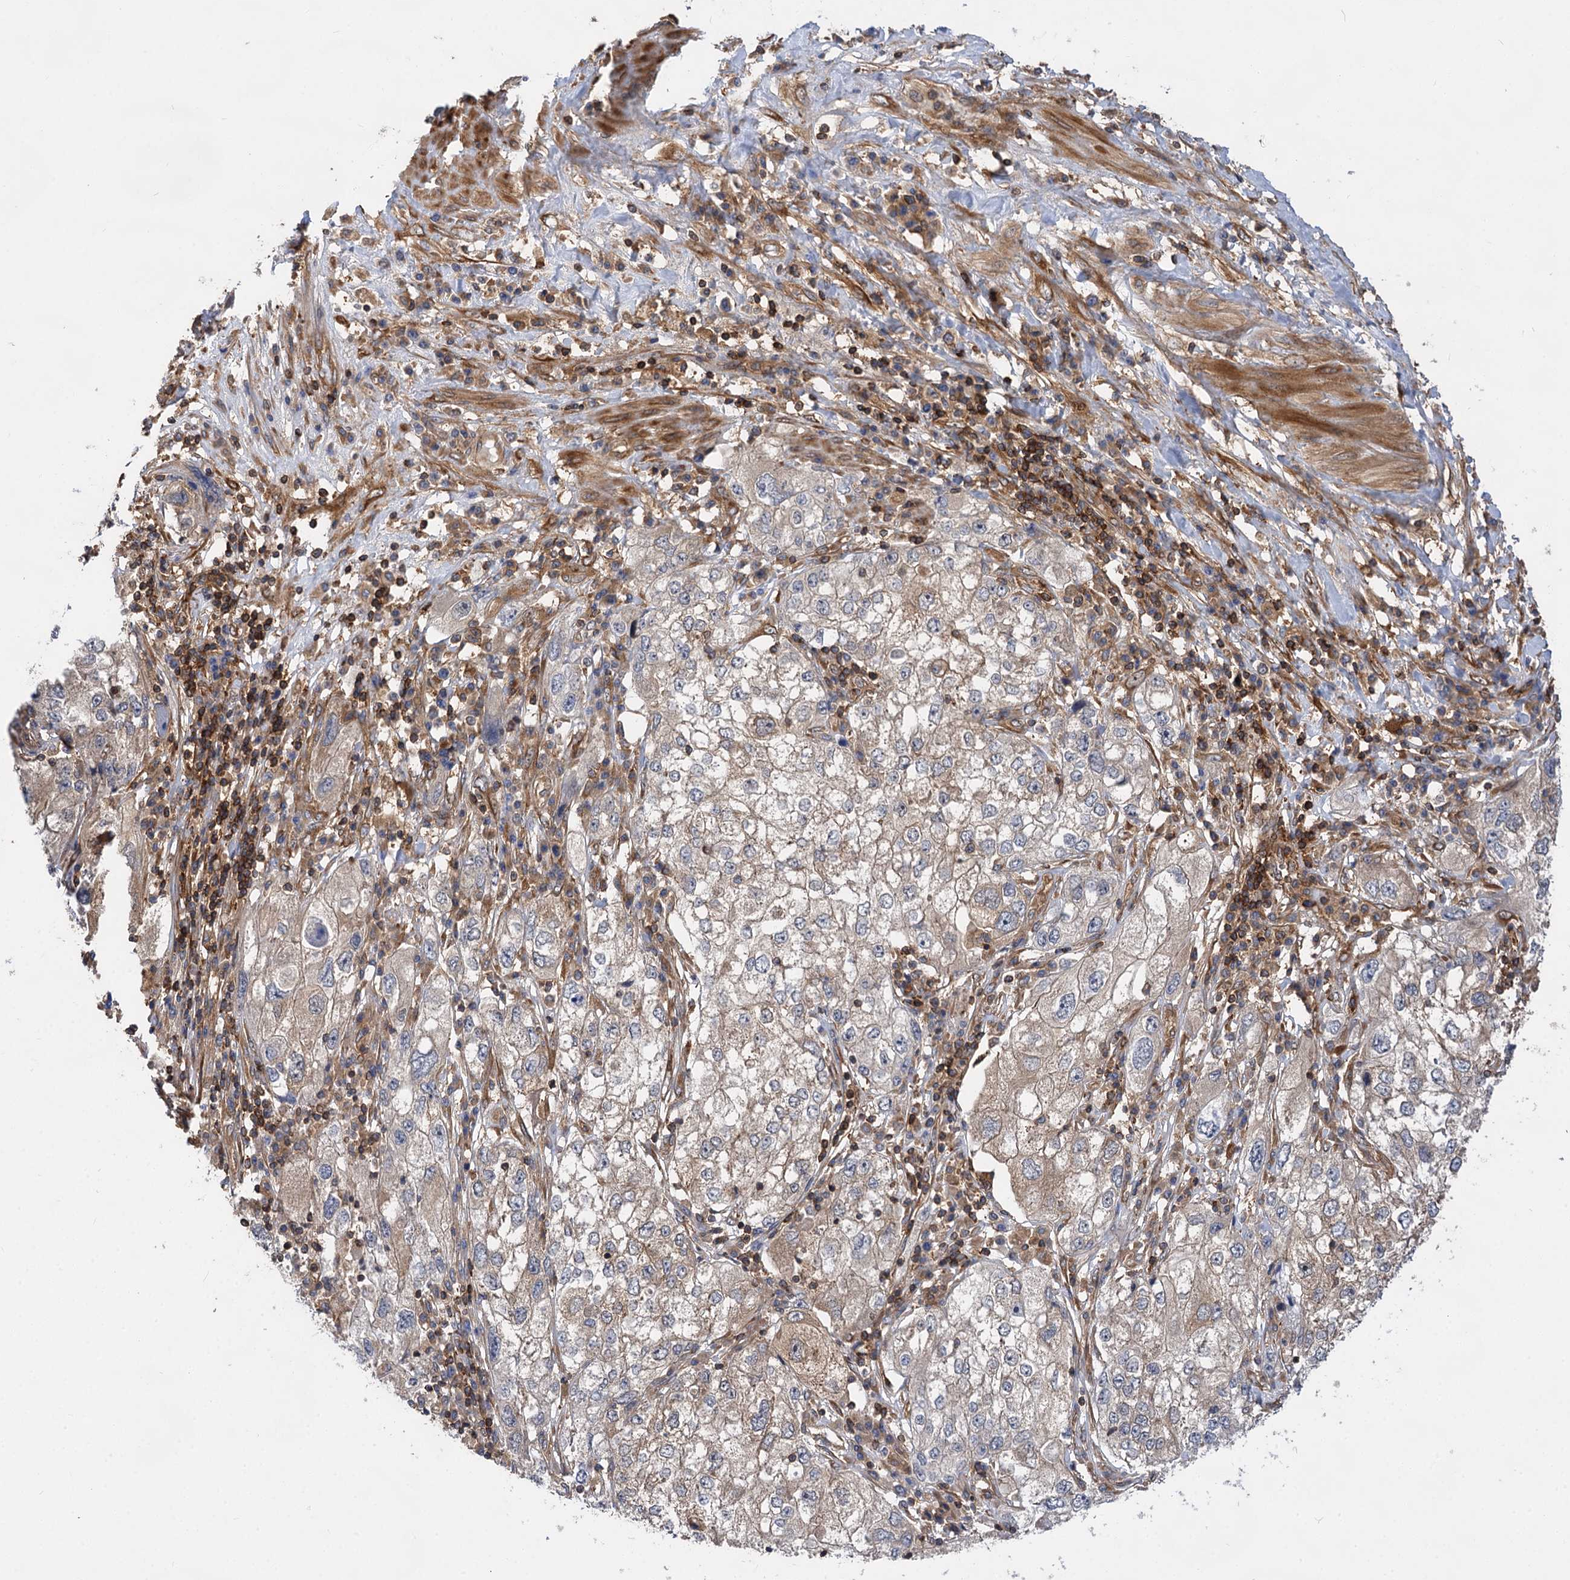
{"staining": {"intensity": "weak", "quantity": "<25%", "location": "cytoplasmic/membranous"}, "tissue": "endometrial cancer", "cell_type": "Tumor cells", "image_type": "cancer", "snomed": [{"axis": "morphology", "description": "Adenocarcinoma, NOS"}, {"axis": "topography", "description": "Endometrium"}], "caption": "Immunohistochemistry (IHC) micrograph of neoplastic tissue: adenocarcinoma (endometrial) stained with DAB reveals no significant protein staining in tumor cells.", "gene": "PACS1", "patient": {"sex": "female", "age": 49}}